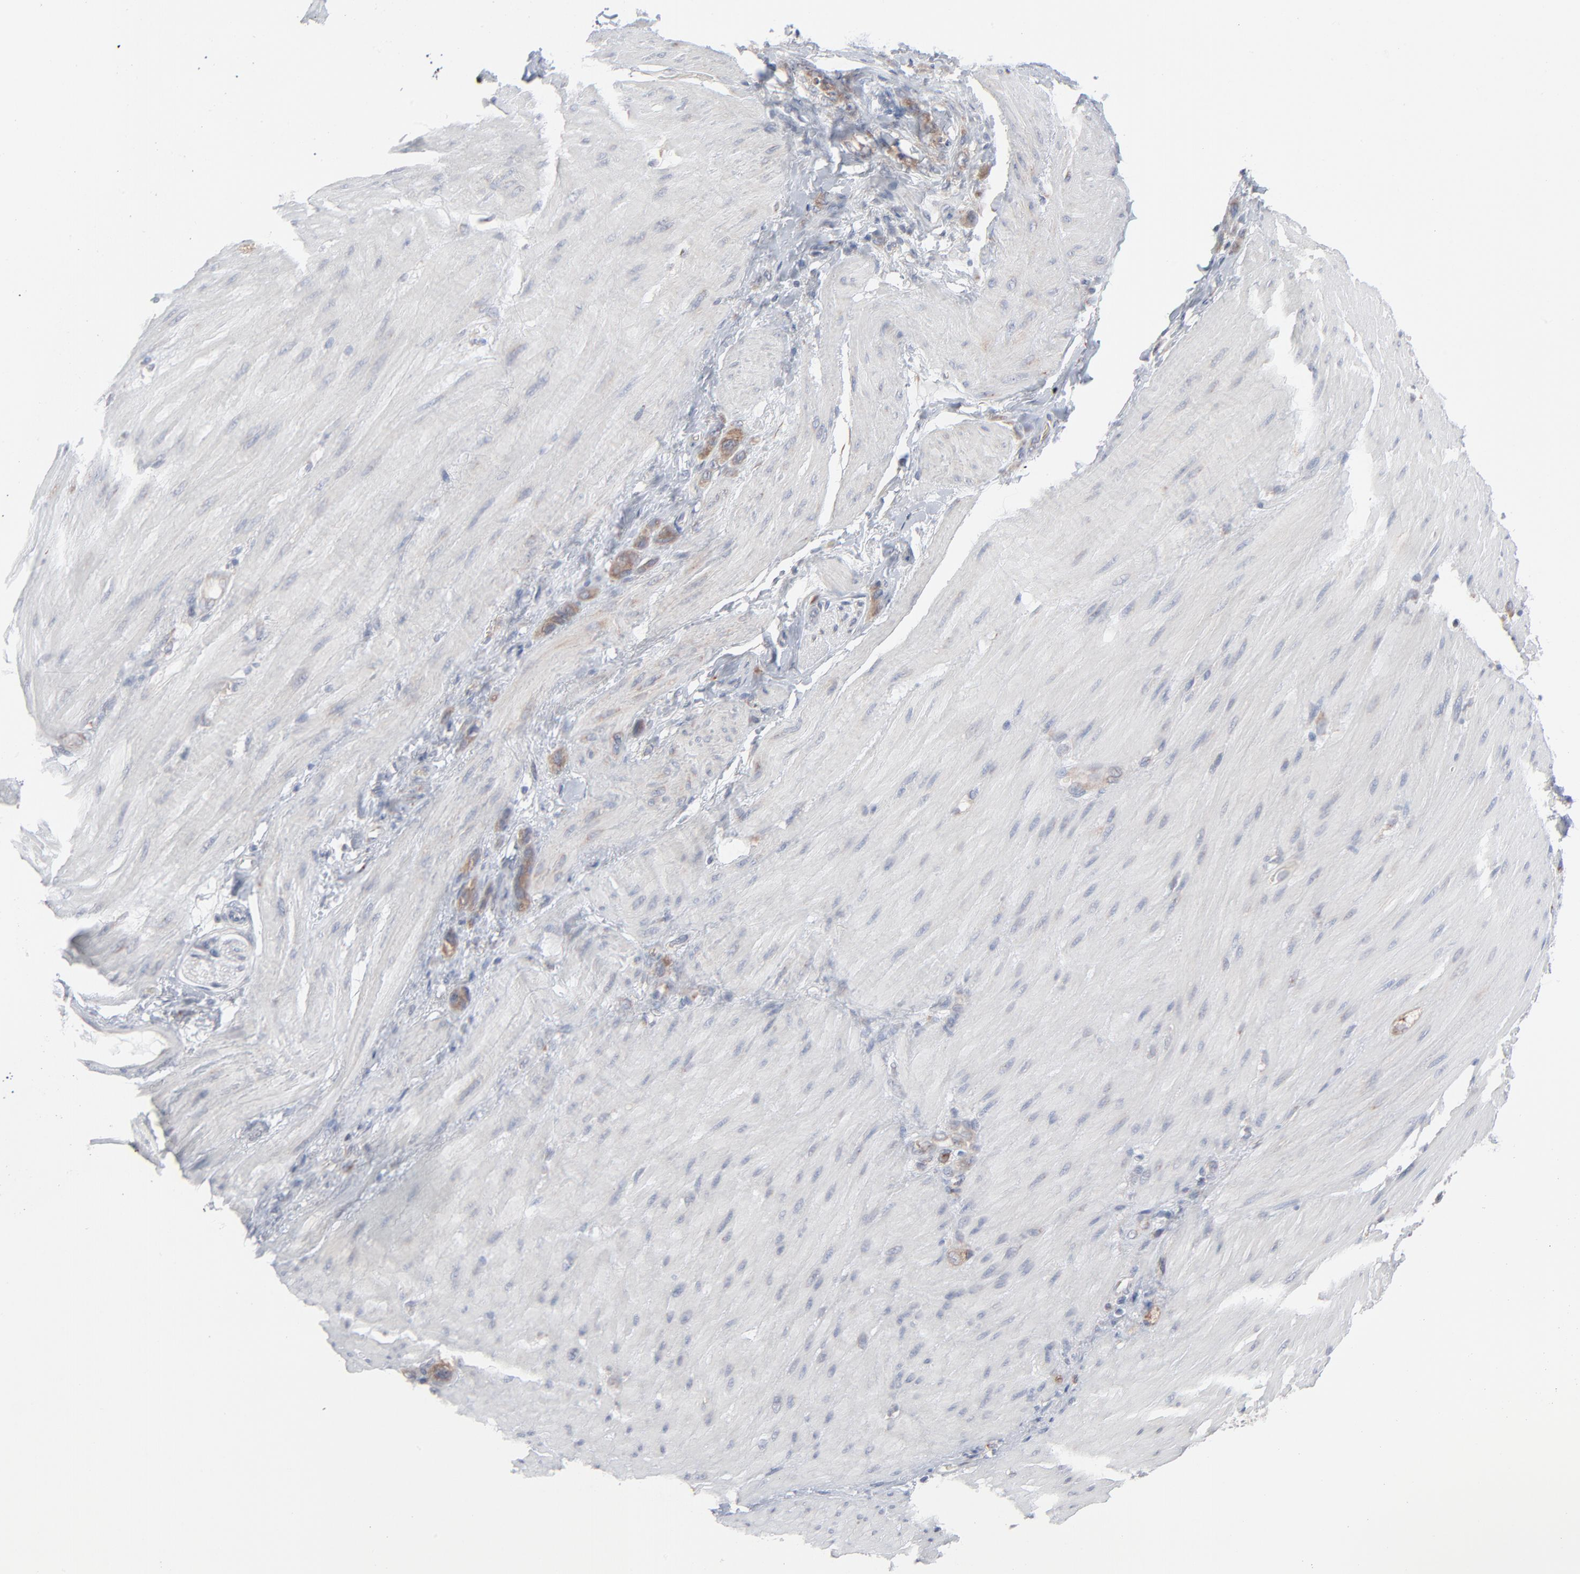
{"staining": {"intensity": "moderate", "quantity": ">75%", "location": "cytoplasmic/membranous"}, "tissue": "stomach cancer", "cell_type": "Tumor cells", "image_type": "cancer", "snomed": [{"axis": "morphology", "description": "Normal tissue, NOS"}, {"axis": "morphology", "description": "Adenocarcinoma, NOS"}, {"axis": "topography", "description": "Stomach"}], "caption": "Adenocarcinoma (stomach) stained with a protein marker reveals moderate staining in tumor cells.", "gene": "KDSR", "patient": {"sex": "male", "age": 82}}